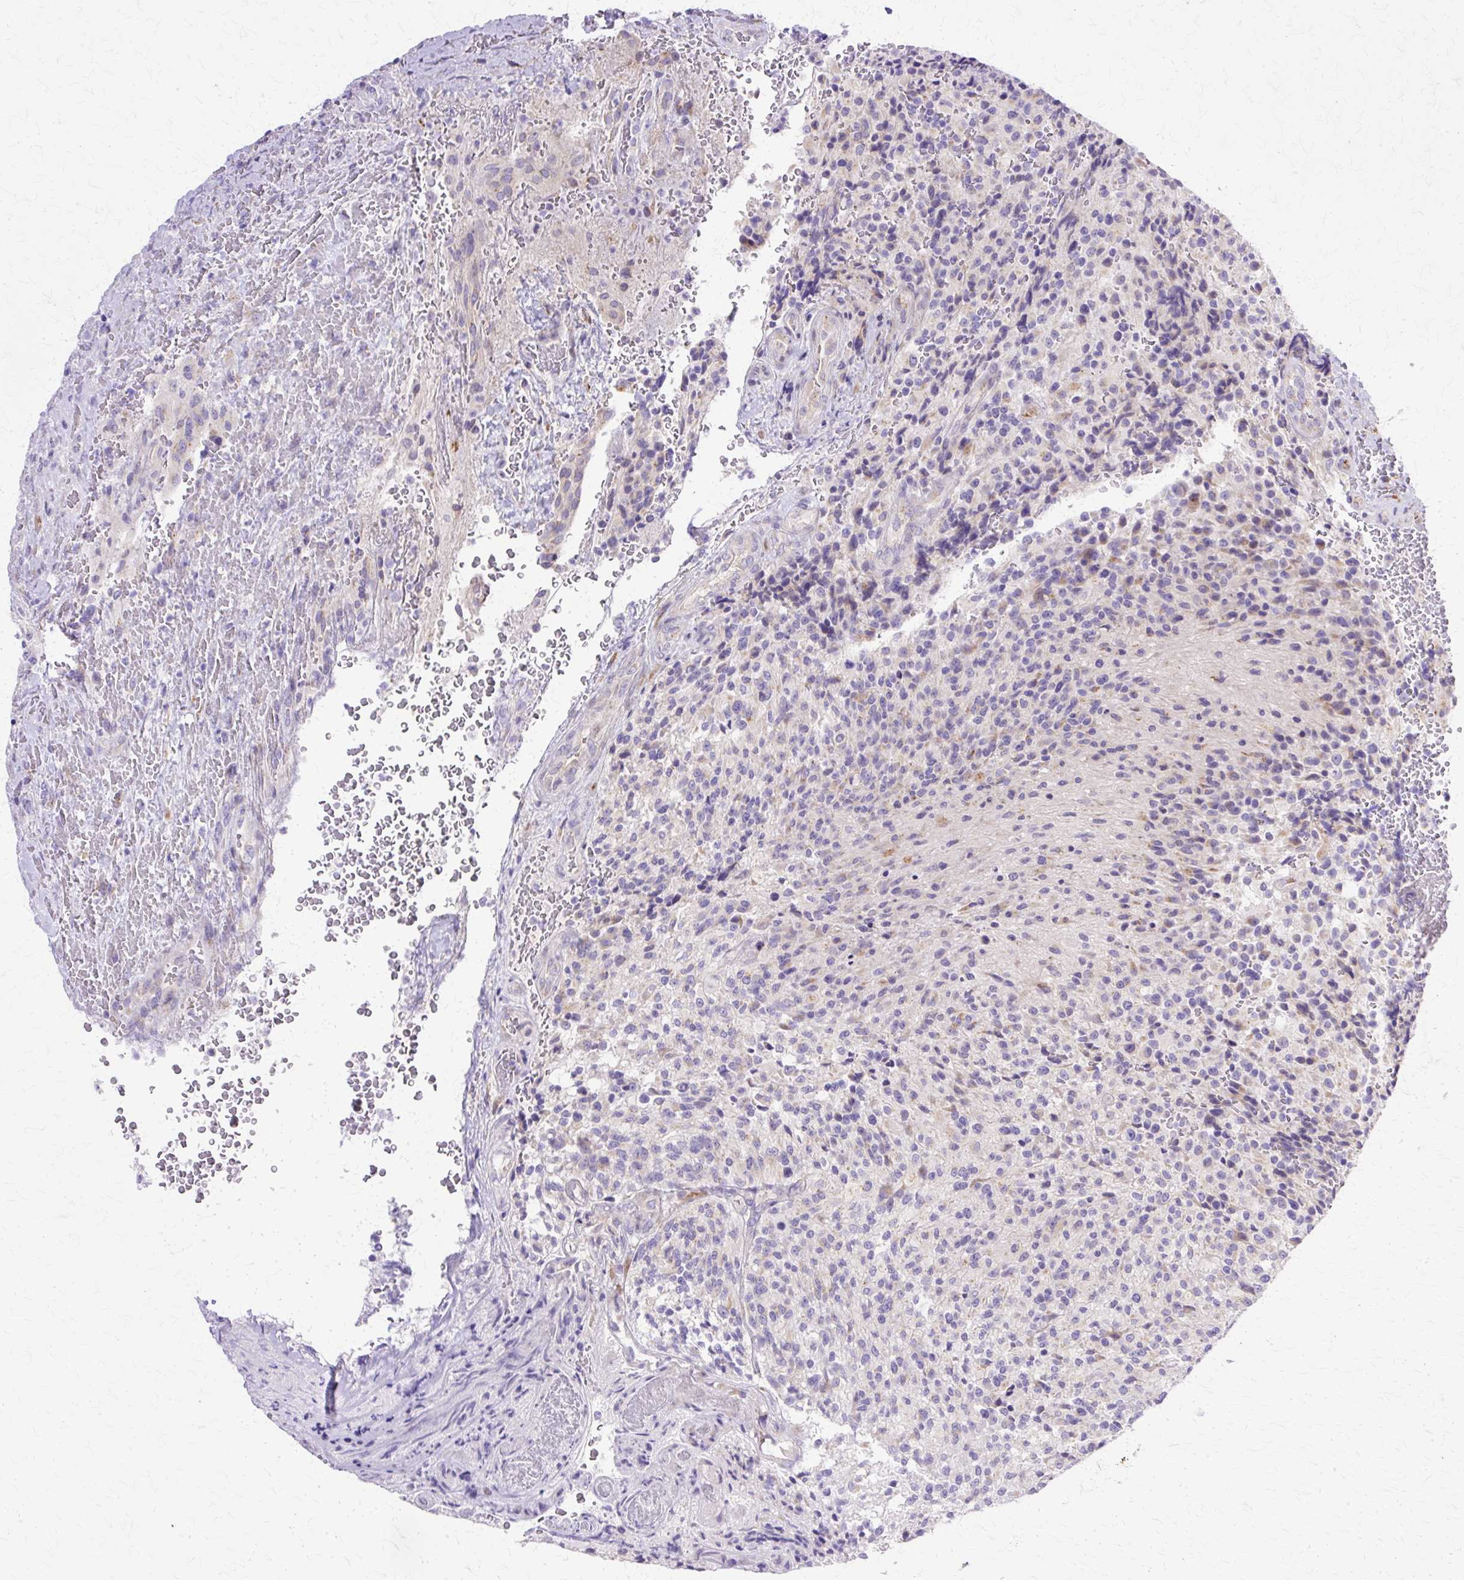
{"staining": {"intensity": "negative", "quantity": "none", "location": "none"}, "tissue": "glioma", "cell_type": "Tumor cells", "image_type": "cancer", "snomed": [{"axis": "morphology", "description": "Normal tissue, NOS"}, {"axis": "morphology", "description": "Glioma, malignant, High grade"}, {"axis": "topography", "description": "Cerebral cortex"}], "caption": "Tumor cells are negative for brown protein staining in malignant glioma (high-grade). Brightfield microscopy of IHC stained with DAB (brown) and hematoxylin (blue), captured at high magnification.", "gene": "TBC1D3G", "patient": {"sex": "male", "age": 56}}